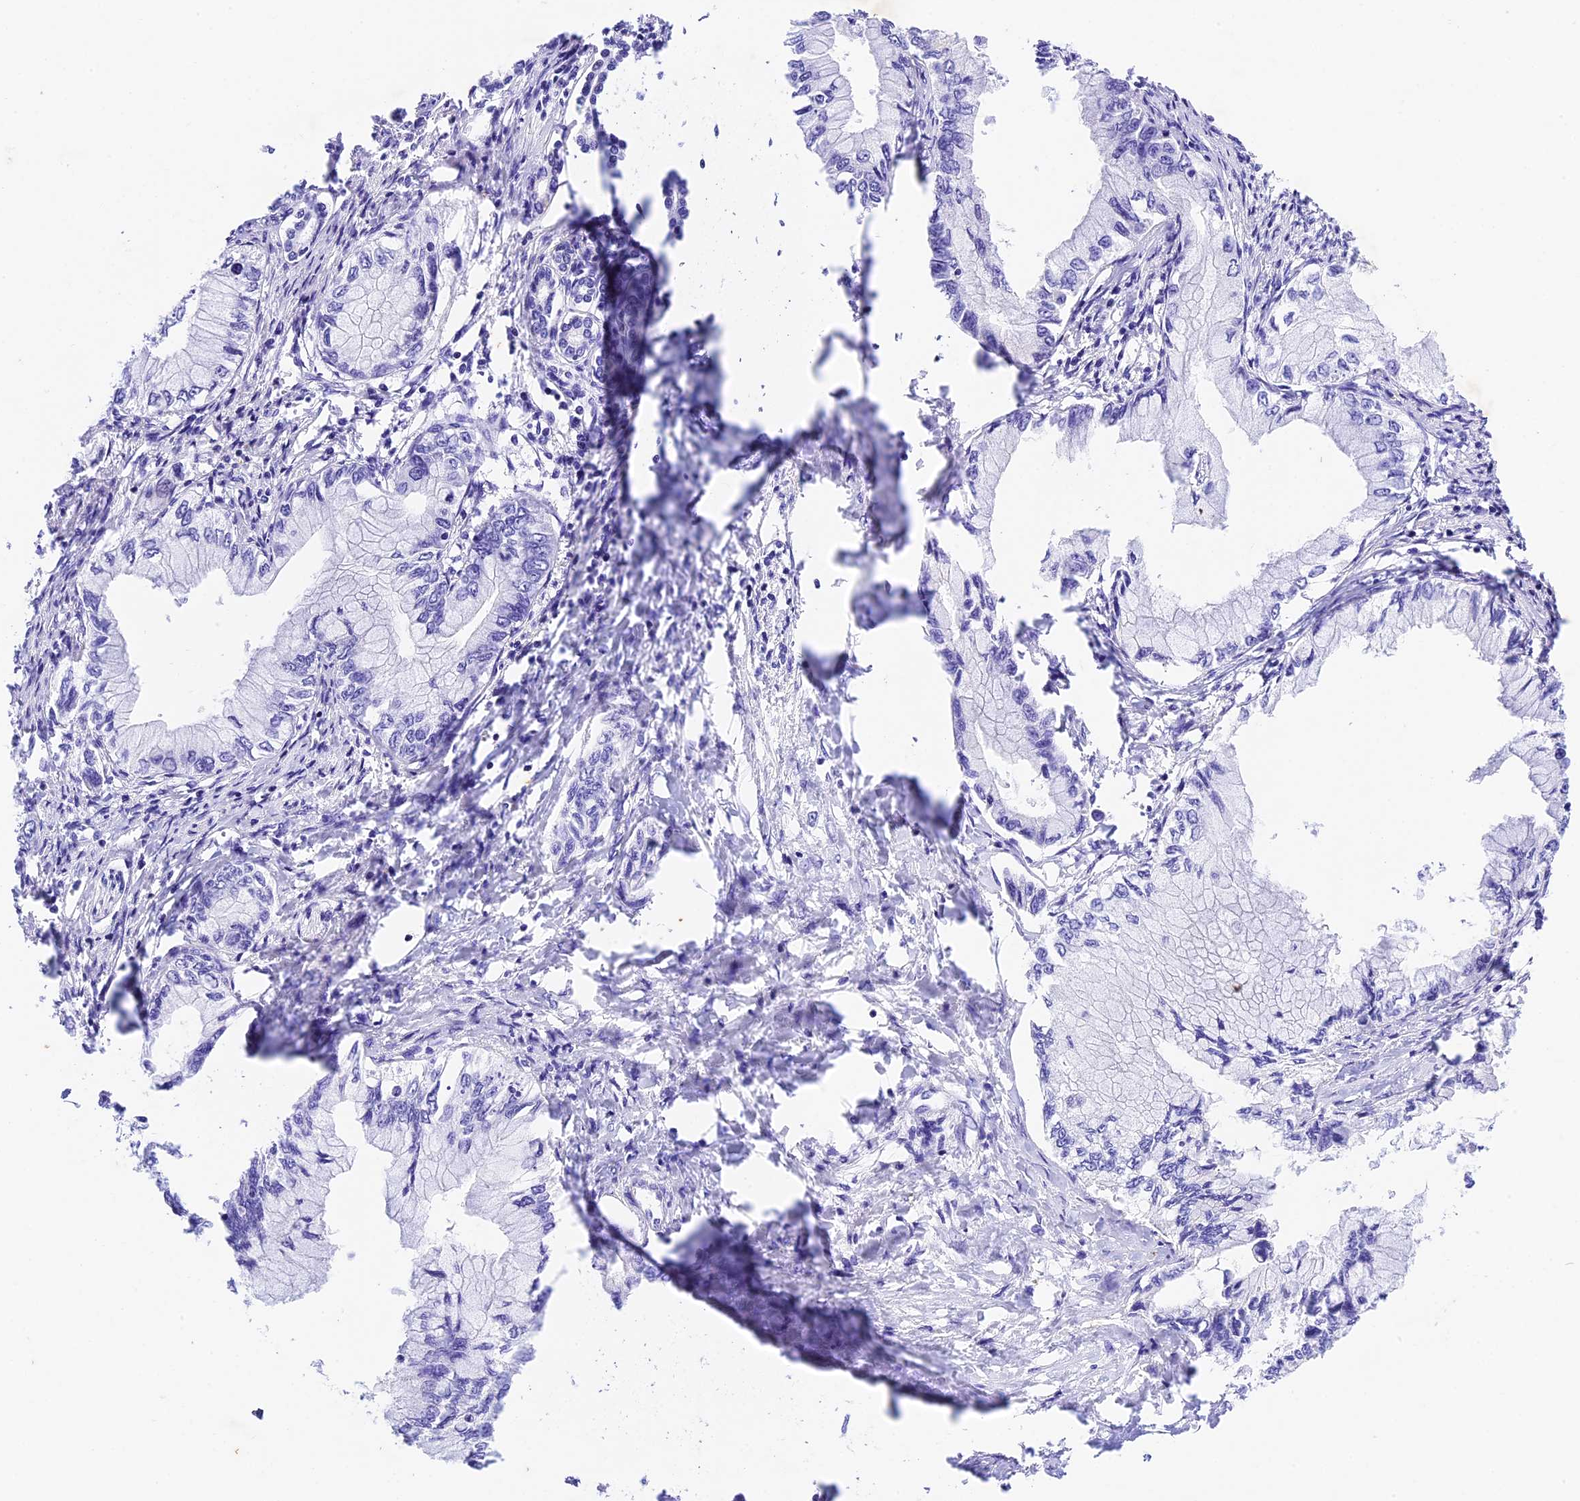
{"staining": {"intensity": "negative", "quantity": "none", "location": "none"}, "tissue": "pancreatic cancer", "cell_type": "Tumor cells", "image_type": "cancer", "snomed": [{"axis": "morphology", "description": "Adenocarcinoma, NOS"}, {"axis": "topography", "description": "Pancreas"}], "caption": "A high-resolution photomicrograph shows immunohistochemistry staining of pancreatic cancer (adenocarcinoma), which exhibits no significant staining in tumor cells.", "gene": "PSG11", "patient": {"sex": "male", "age": 48}}